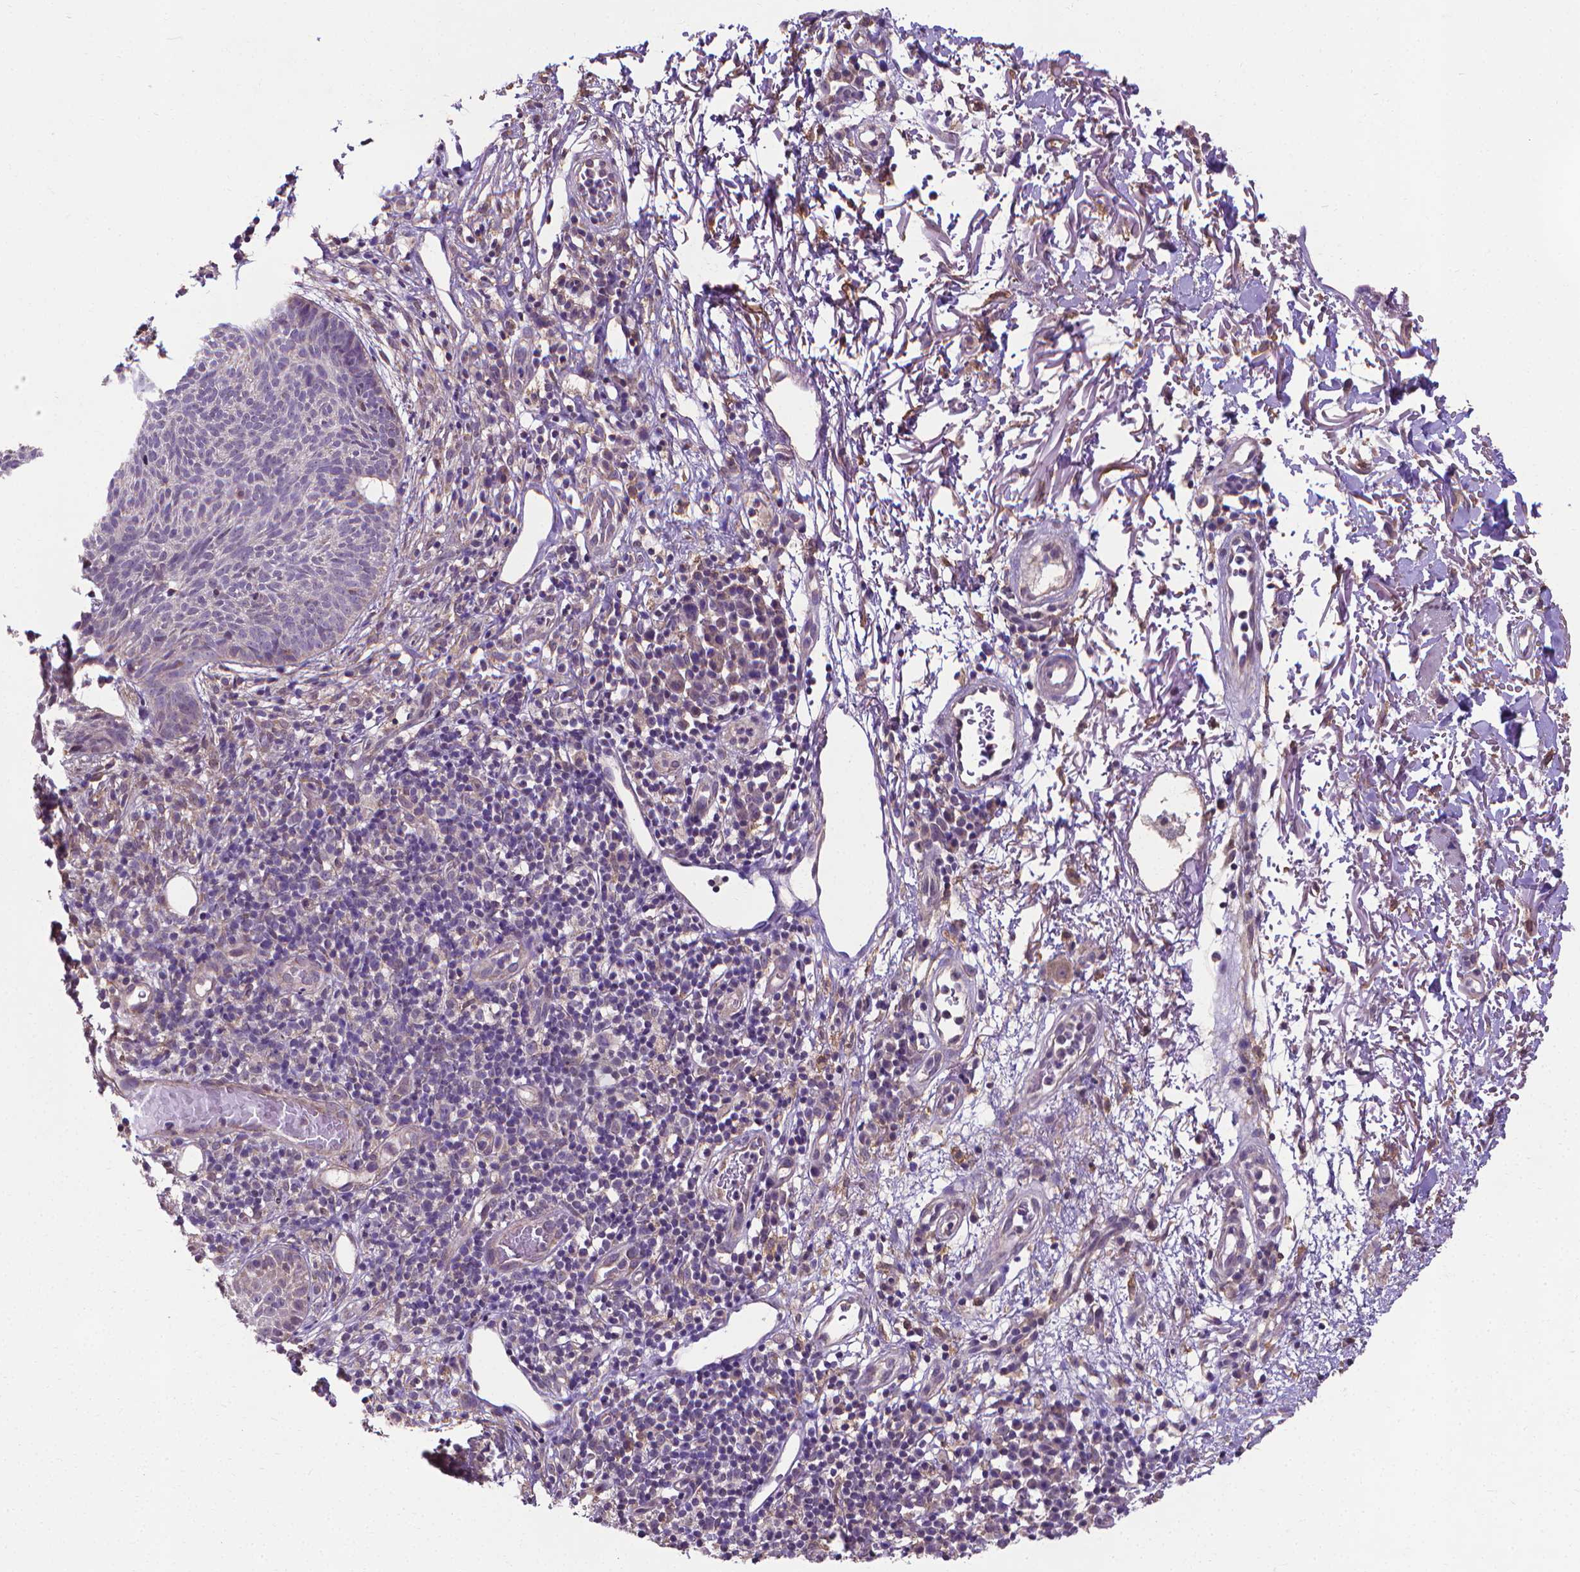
{"staining": {"intensity": "negative", "quantity": "none", "location": "none"}, "tissue": "skin cancer", "cell_type": "Tumor cells", "image_type": "cancer", "snomed": [{"axis": "morphology", "description": "Normal tissue, NOS"}, {"axis": "morphology", "description": "Basal cell carcinoma"}, {"axis": "topography", "description": "Skin"}], "caption": "Immunohistochemistry (IHC) photomicrograph of neoplastic tissue: human skin cancer stained with DAB displays no significant protein staining in tumor cells.", "gene": "GPR63", "patient": {"sex": "male", "age": 68}}